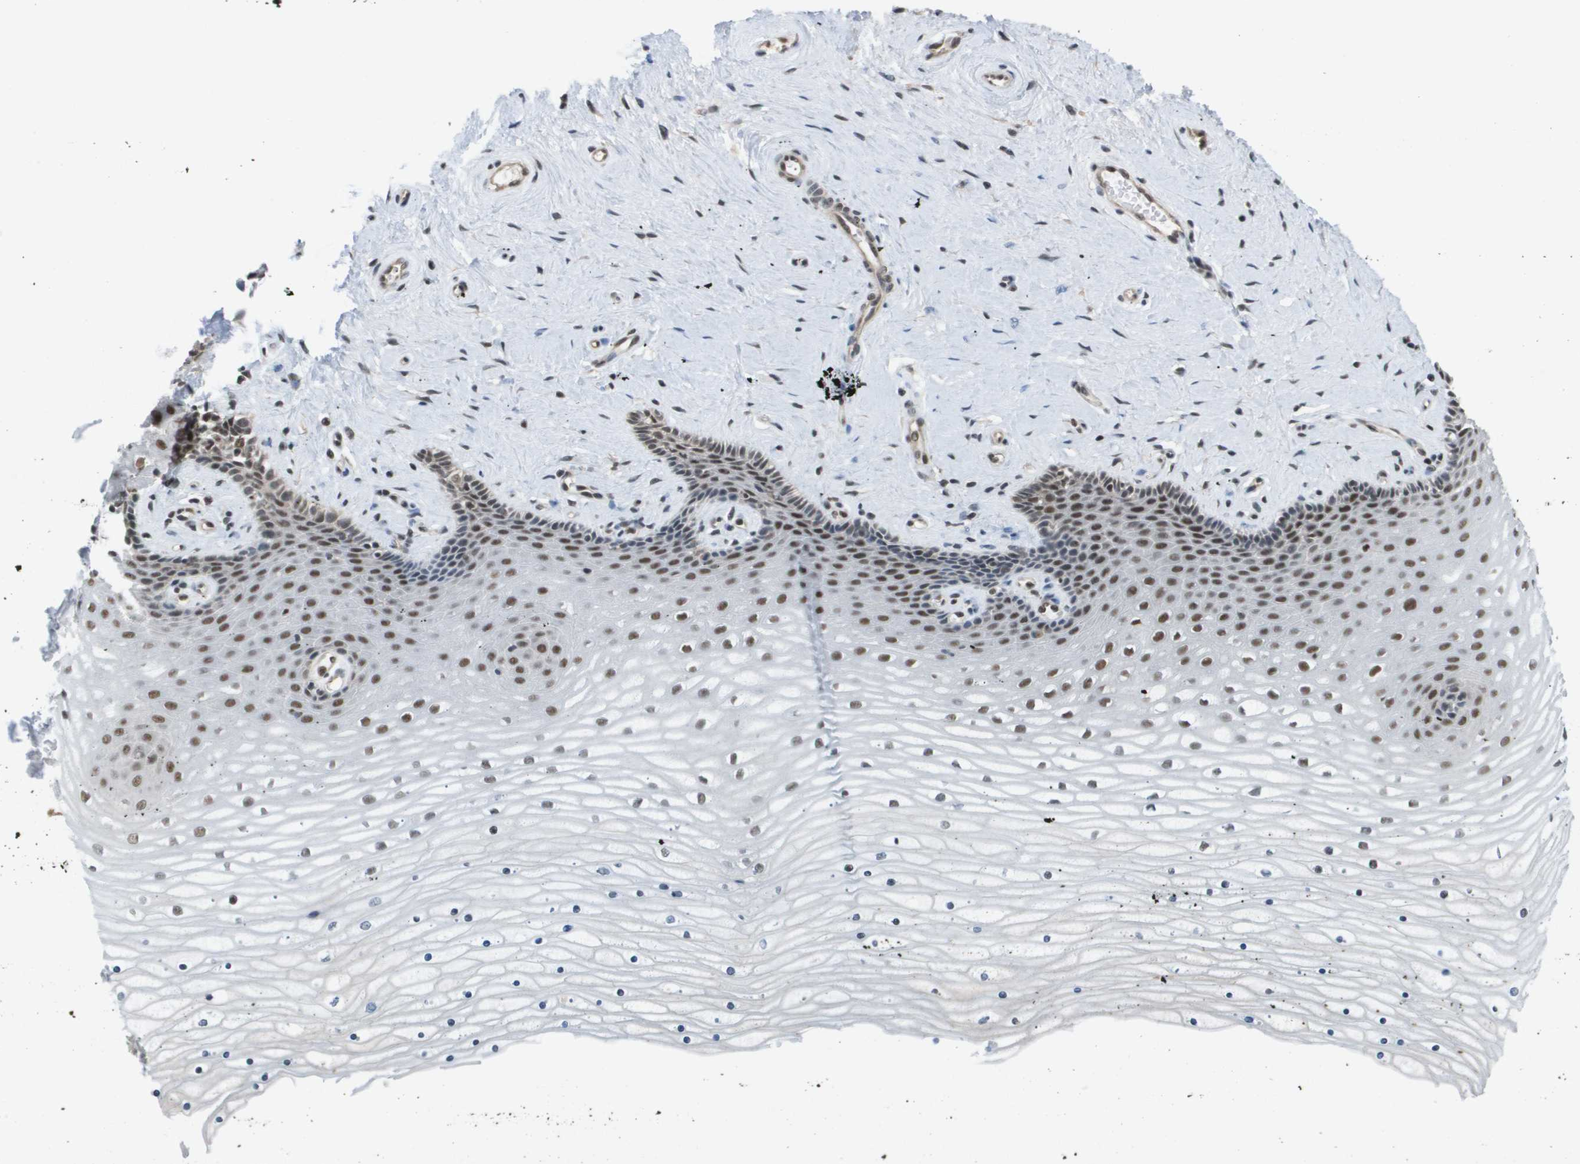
{"staining": {"intensity": "moderate", "quantity": "25%-75%", "location": "nuclear"}, "tissue": "cervix", "cell_type": "Glandular cells", "image_type": "normal", "snomed": [{"axis": "morphology", "description": "Normal tissue, NOS"}, {"axis": "topography", "description": "Cervix"}], "caption": "Glandular cells demonstrate medium levels of moderate nuclear positivity in about 25%-75% of cells in benign human cervix.", "gene": "ISY1", "patient": {"sex": "female", "age": 39}}